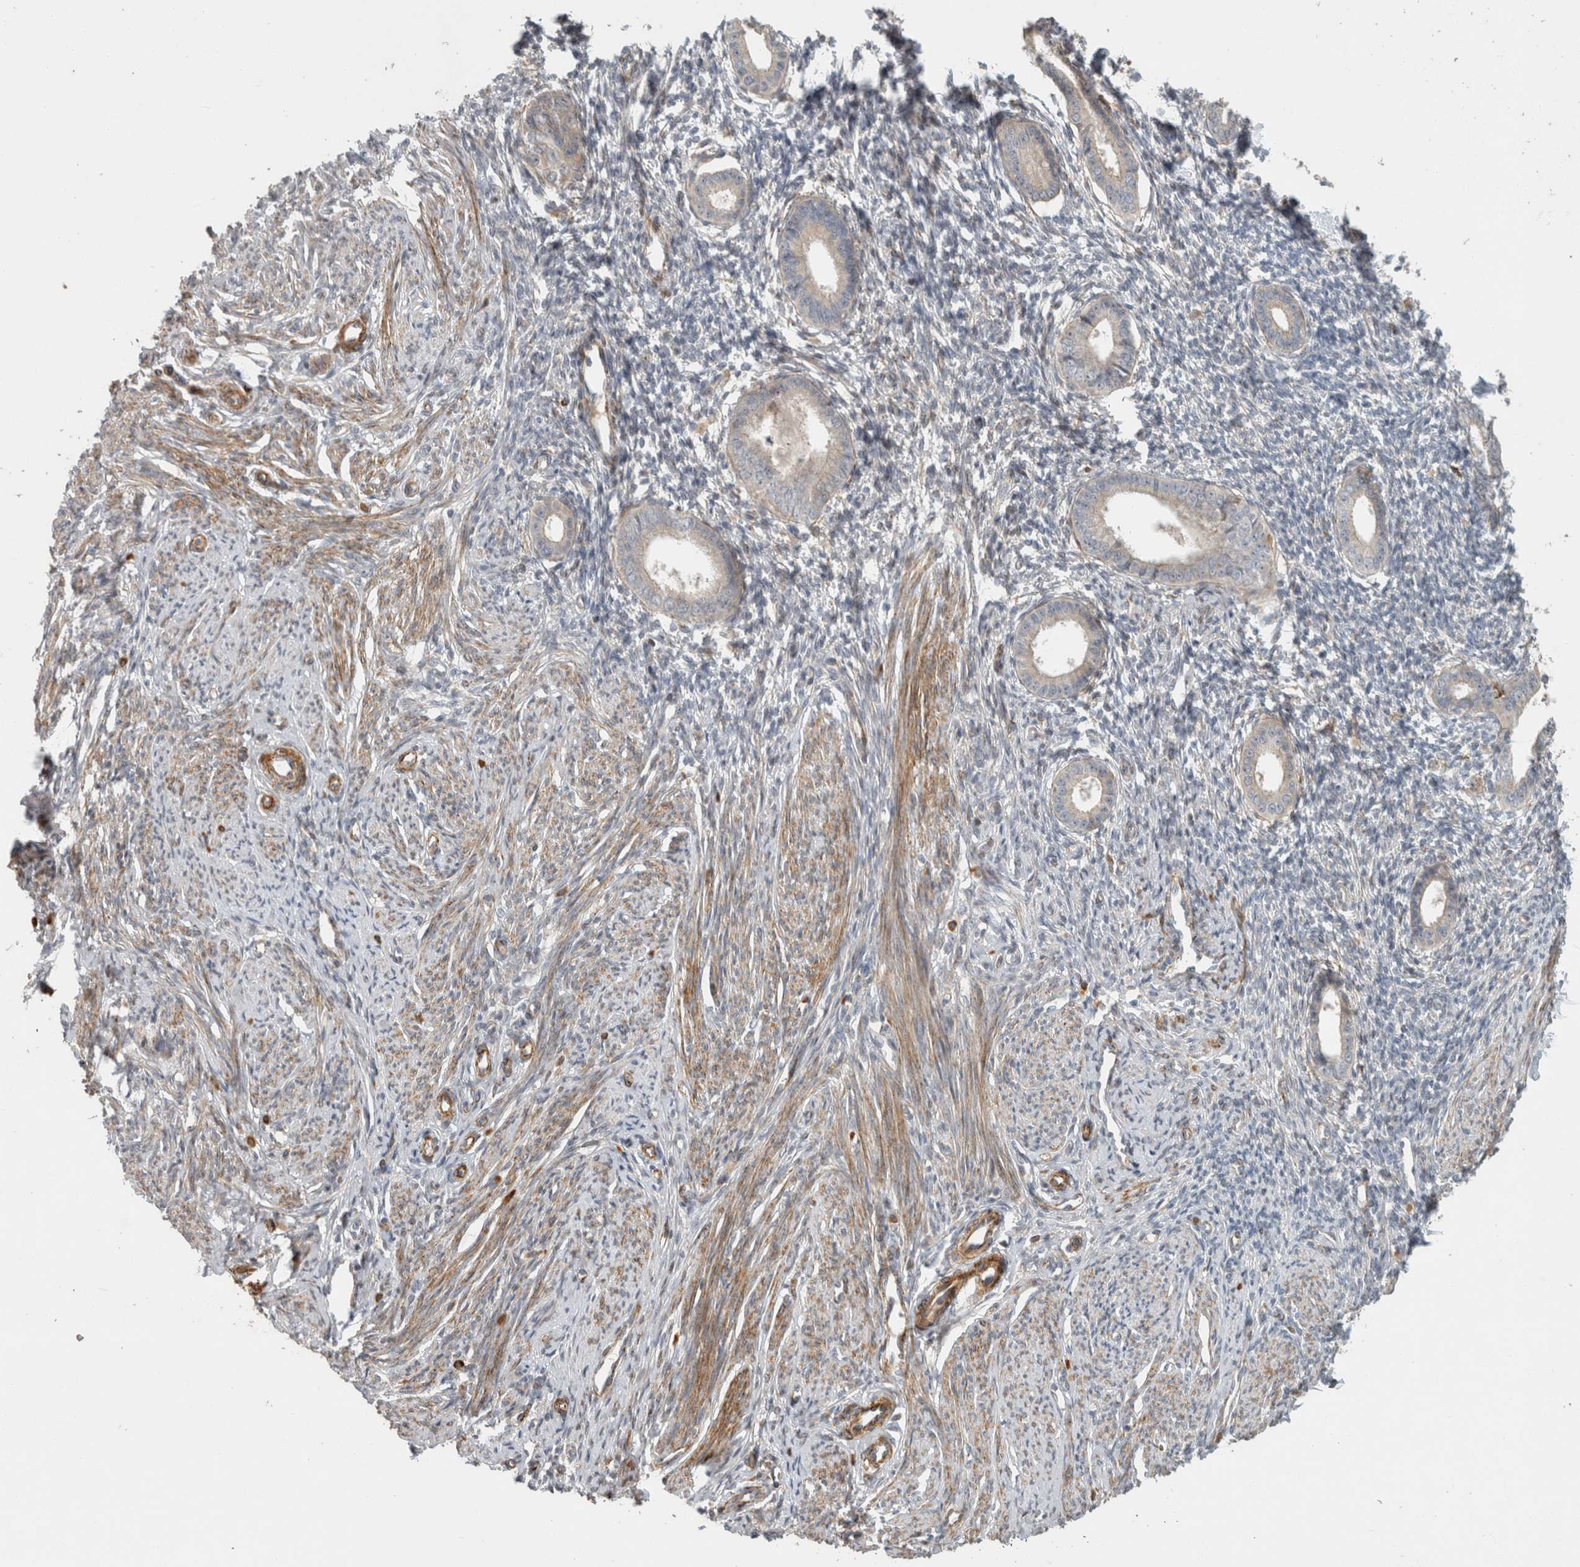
{"staining": {"intensity": "weak", "quantity": "<25%", "location": "cytoplasmic/membranous"}, "tissue": "endometrium", "cell_type": "Cells in endometrial stroma", "image_type": "normal", "snomed": [{"axis": "morphology", "description": "Normal tissue, NOS"}, {"axis": "topography", "description": "Endometrium"}], "caption": "Immunohistochemistry (IHC) histopathology image of benign human endometrium stained for a protein (brown), which reveals no expression in cells in endometrial stroma.", "gene": "SIPA1L2", "patient": {"sex": "female", "age": 56}}